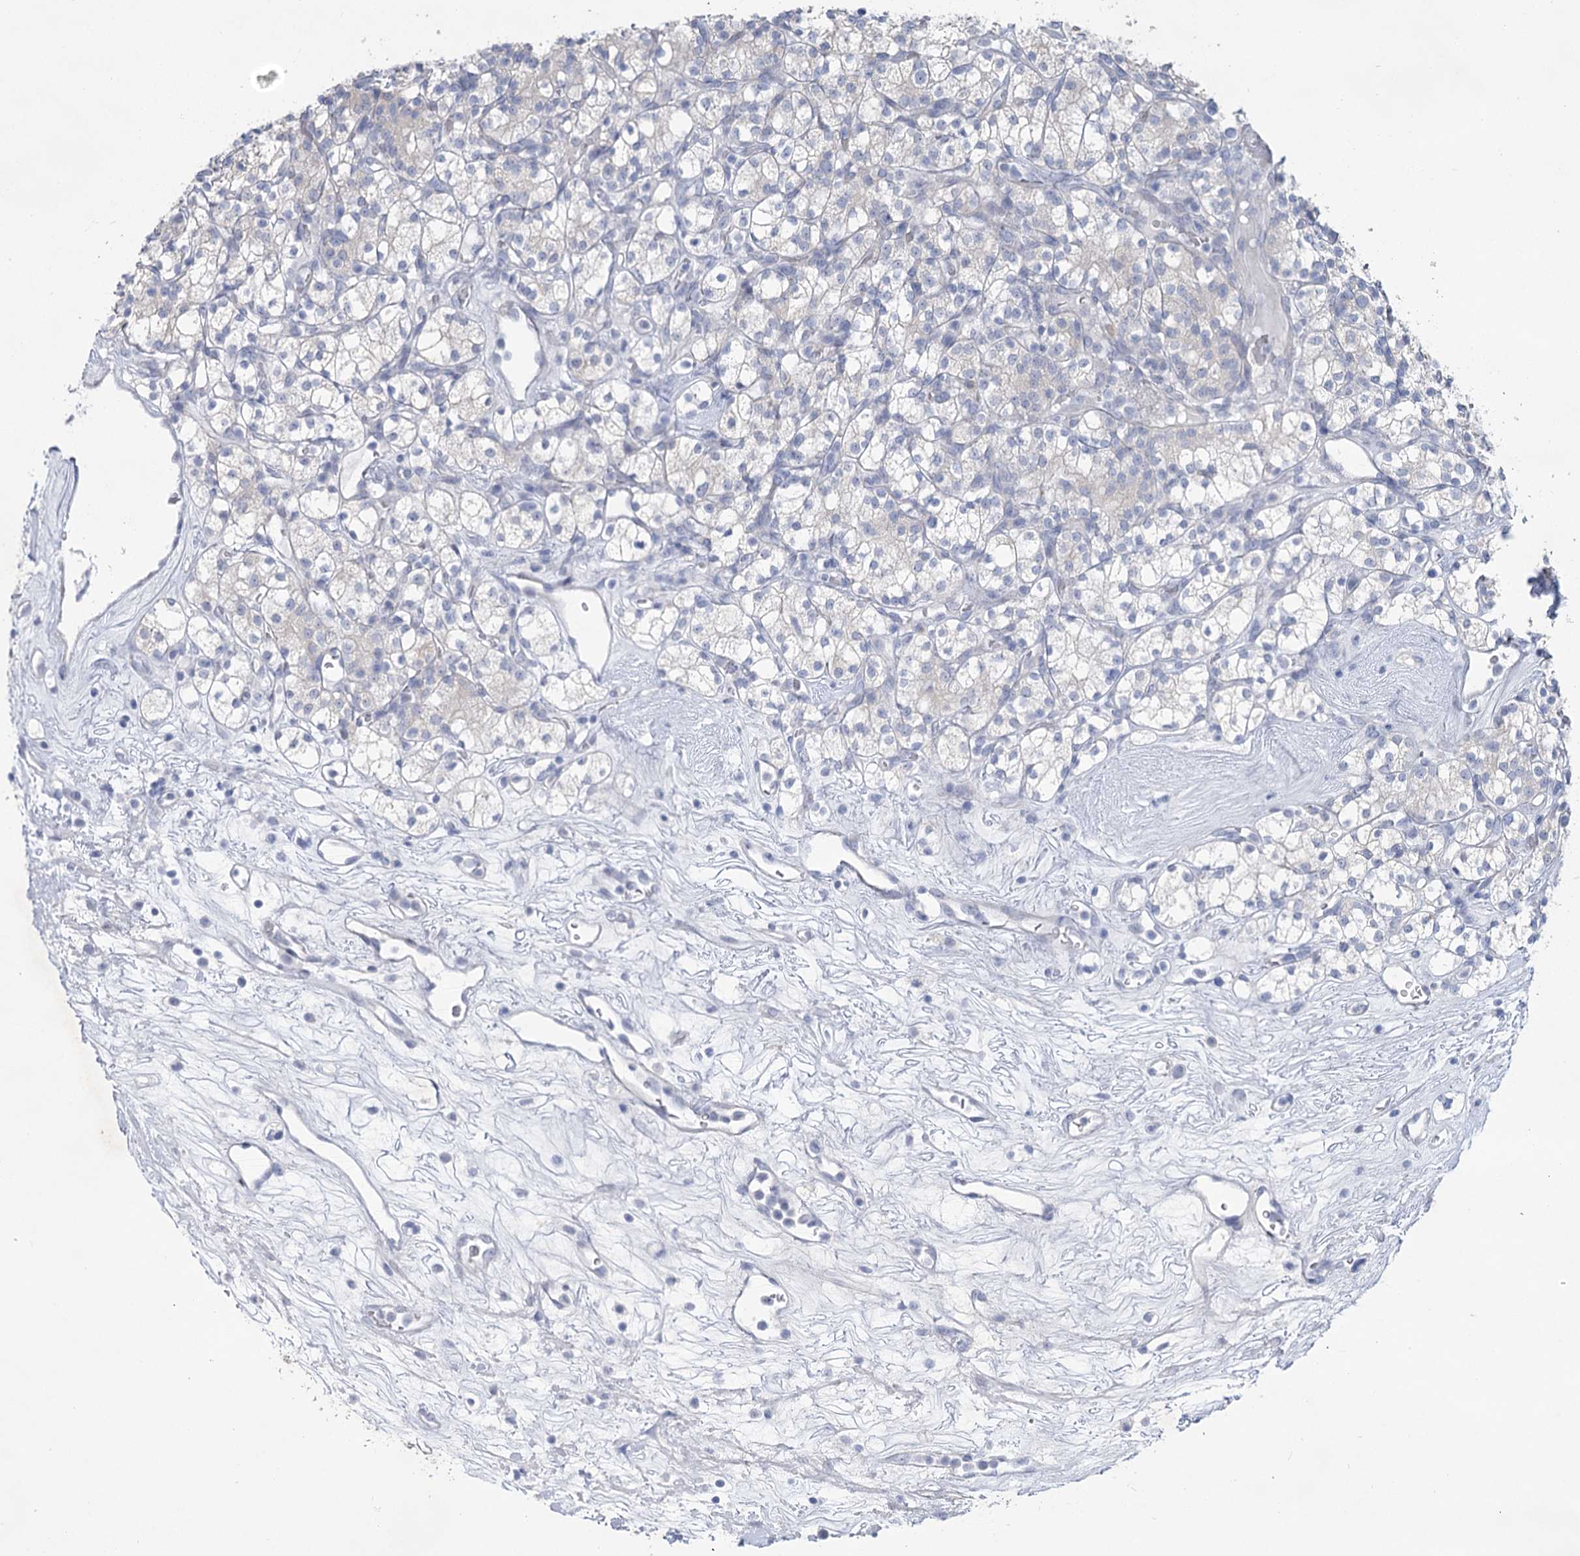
{"staining": {"intensity": "negative", "quantity": "none", "location": "none"}, "tissue": "renal cancer", "cell_type": "Tumor cells", "image_type": "cancer", "snomed": [{"axis": "morphology", "description": "Adenocarcinoma, NOS"}, {"axis": "topography", "description": "Kidney"}], "caption": "Human renal adenocarcinoma stained for a protein using immunohistochemistry (IHC) demonstrates no expression in tumor cells.", "gene": "CCDC88A", "patient": {"sex": "male", "age": 77}}